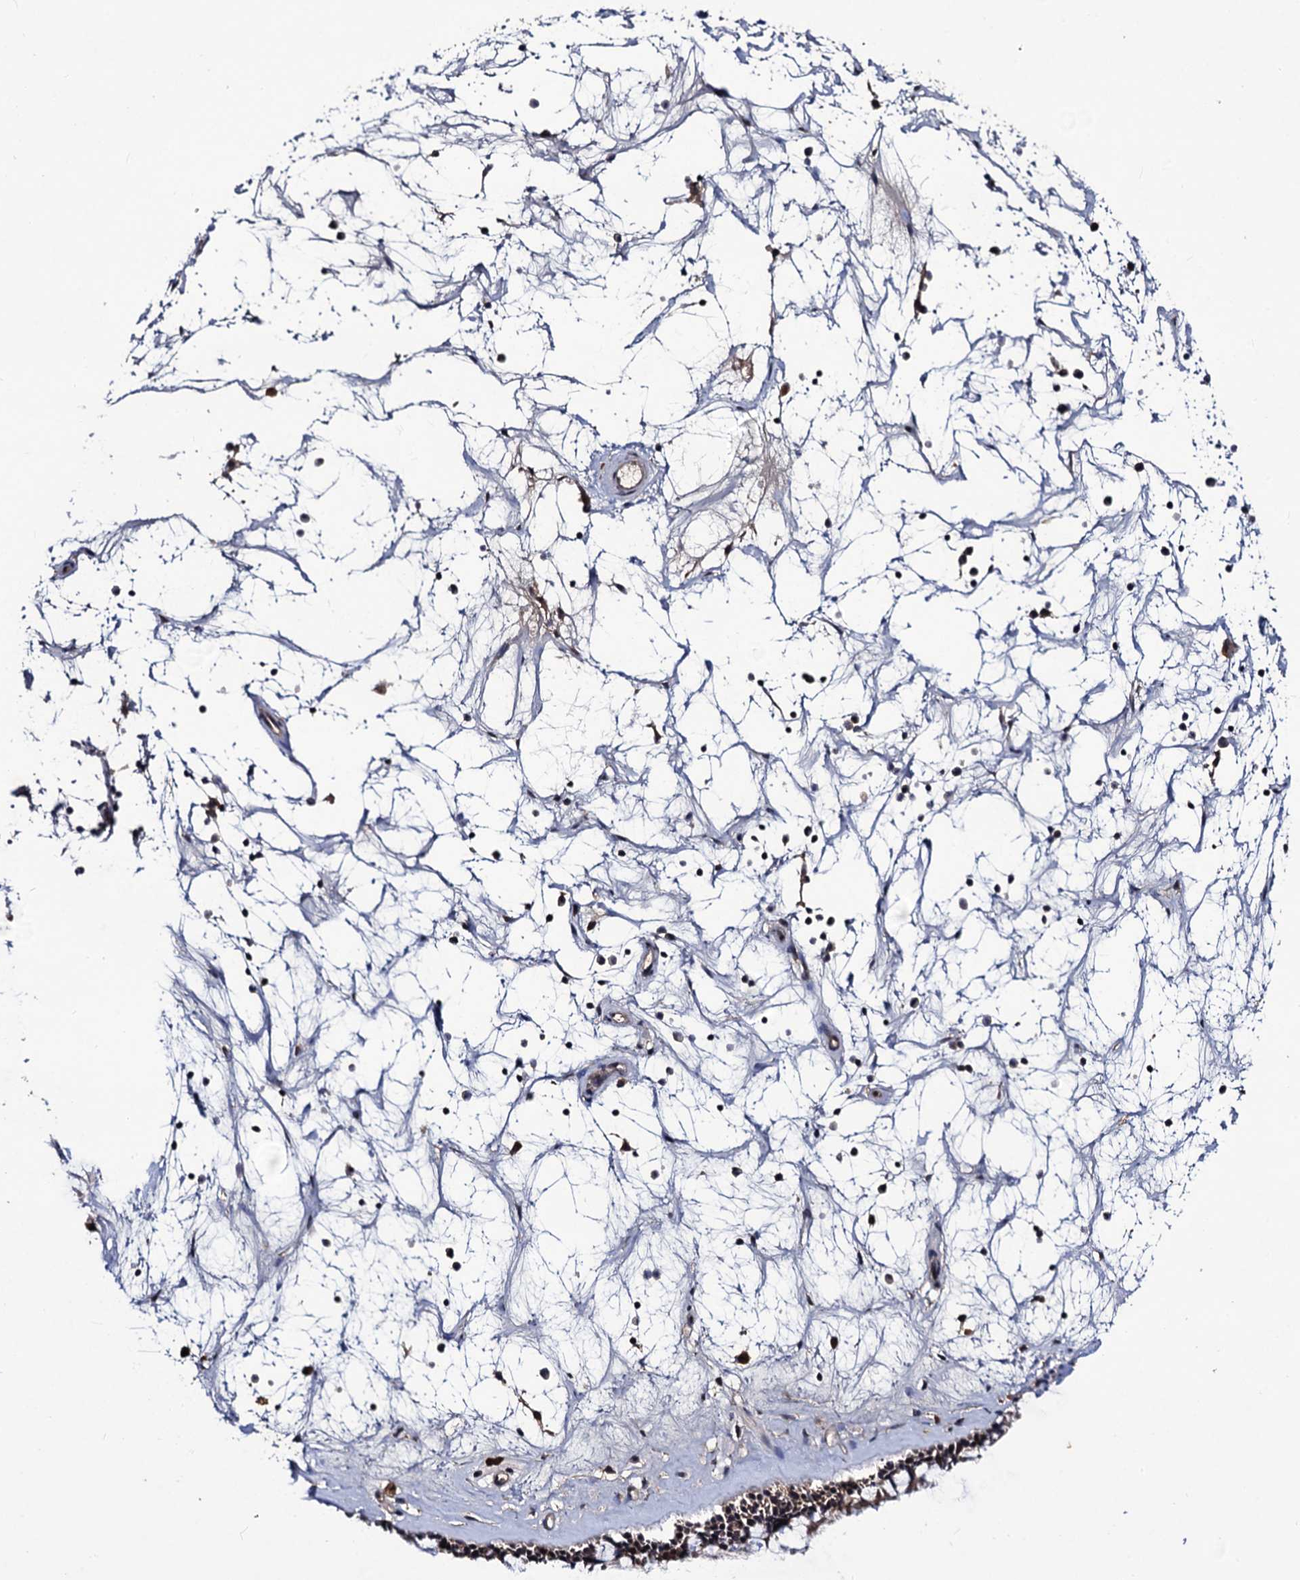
{"staining": {"intensity": "weak", "quantity": "25%-75%", "location": "cytoplasmic/membranous"}, "tissue": "nasopharynx", "cell_type": "Respiratory epithelial cells", "image_type": "normal", "snomed": [{"axis": "morphology", "description": "Normal tissue, NOS"}, {"axis": "topography", "description": "Nasopharynx"}], "caption": "Weak cytoplasmic/membranous protein staining is seen in about 25%-75% of respiratory epithelial cells in nasopharynx. The protein of interest is shown in brown color, while the nuclei are stained blue.", "gene": "LRRC63", "patient": {"sex": "male", "age": 64}}